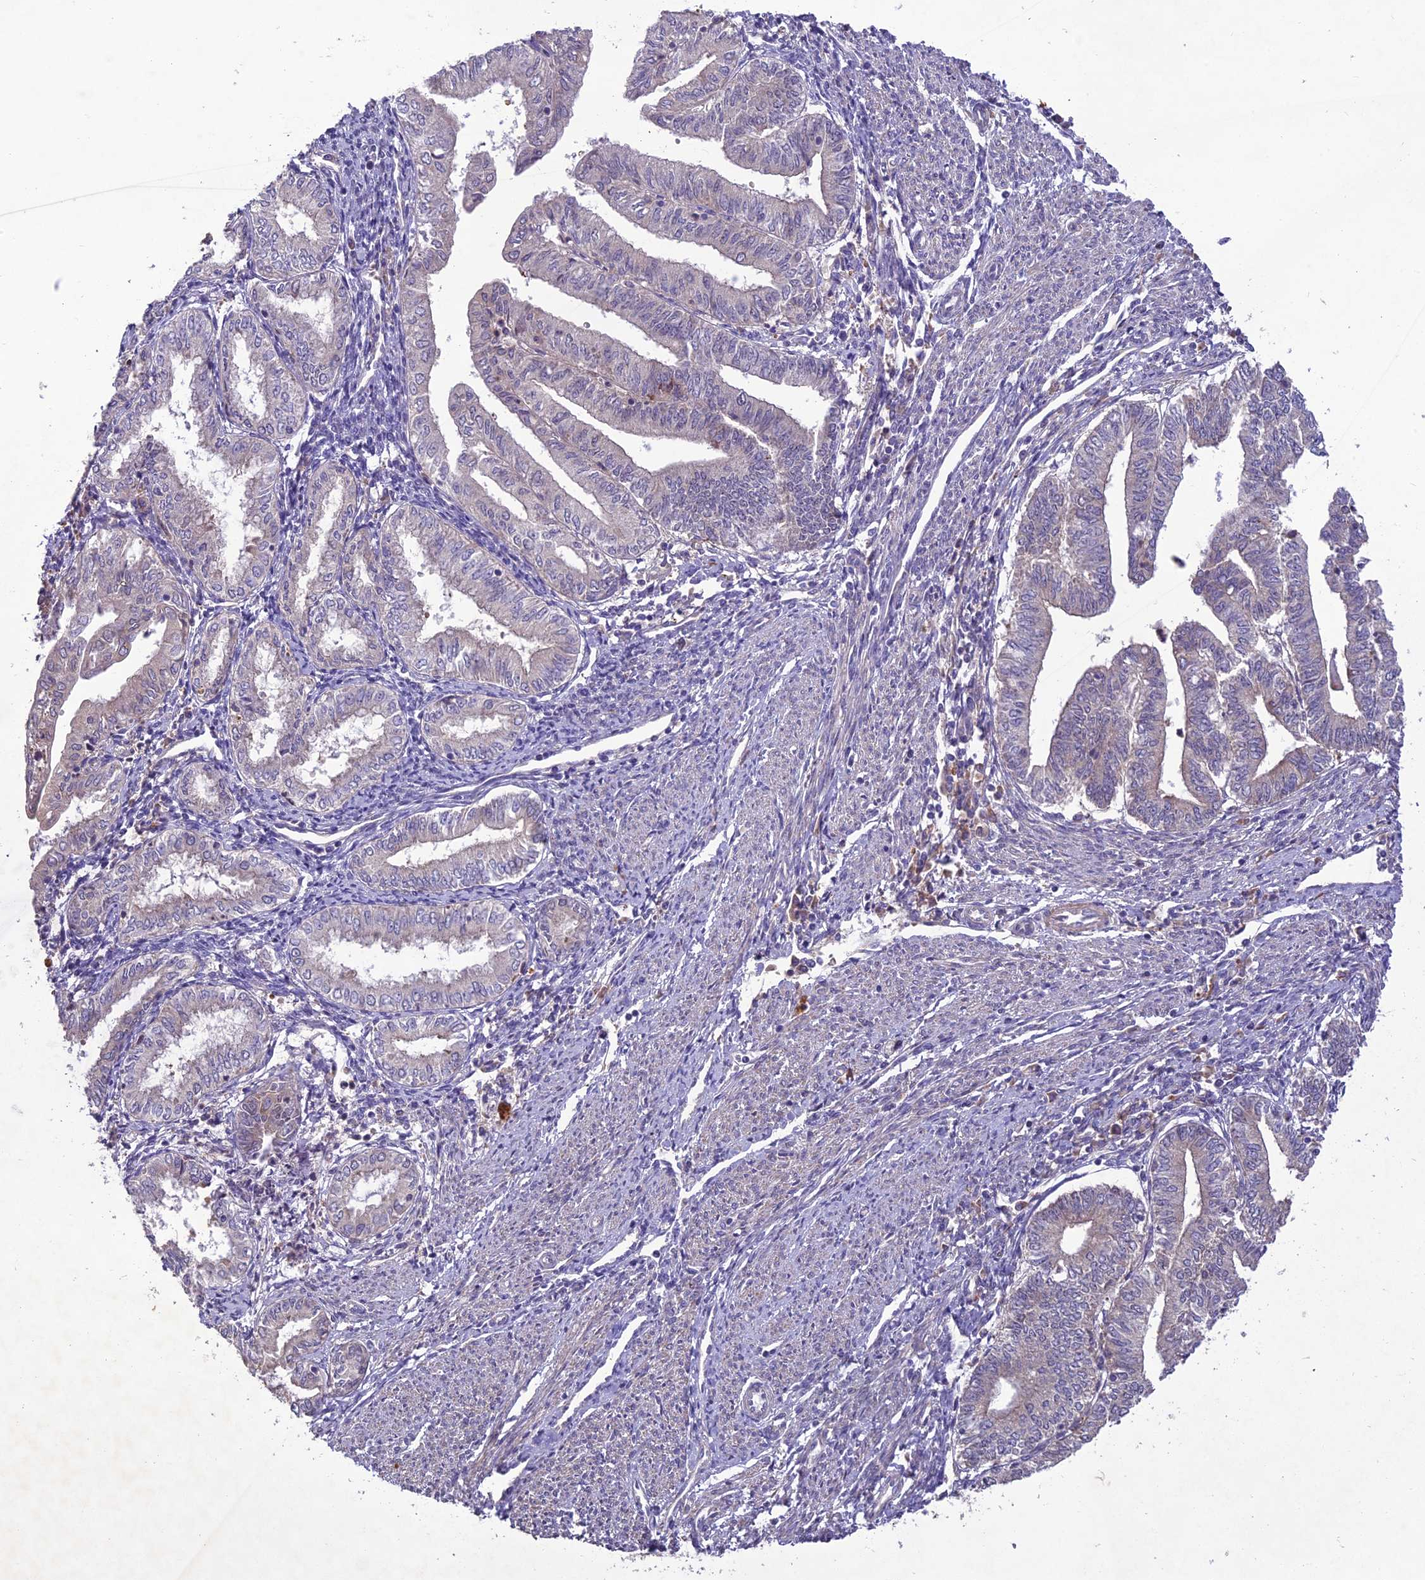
{"staining": {"intensity": "weak", "quantity": "25%-75%", "location": "cytoplasmic/membranous"}, "tissue": "endometrial cancer", "cell_type": "Tumor cells", "image_type": "cancer", "snomed": [{"axis": "morphology", "description": "Adenocarcinoma, NOS"}, {"axis": "topography", "description": "Endometrium"}], "caption": "Human endometrial cancer (adenocarcinoma) stained with a protein marker shows weak staining in tumor cells.", "gene": "CENPL", "patient": {"sex": "female", "age": 66}}